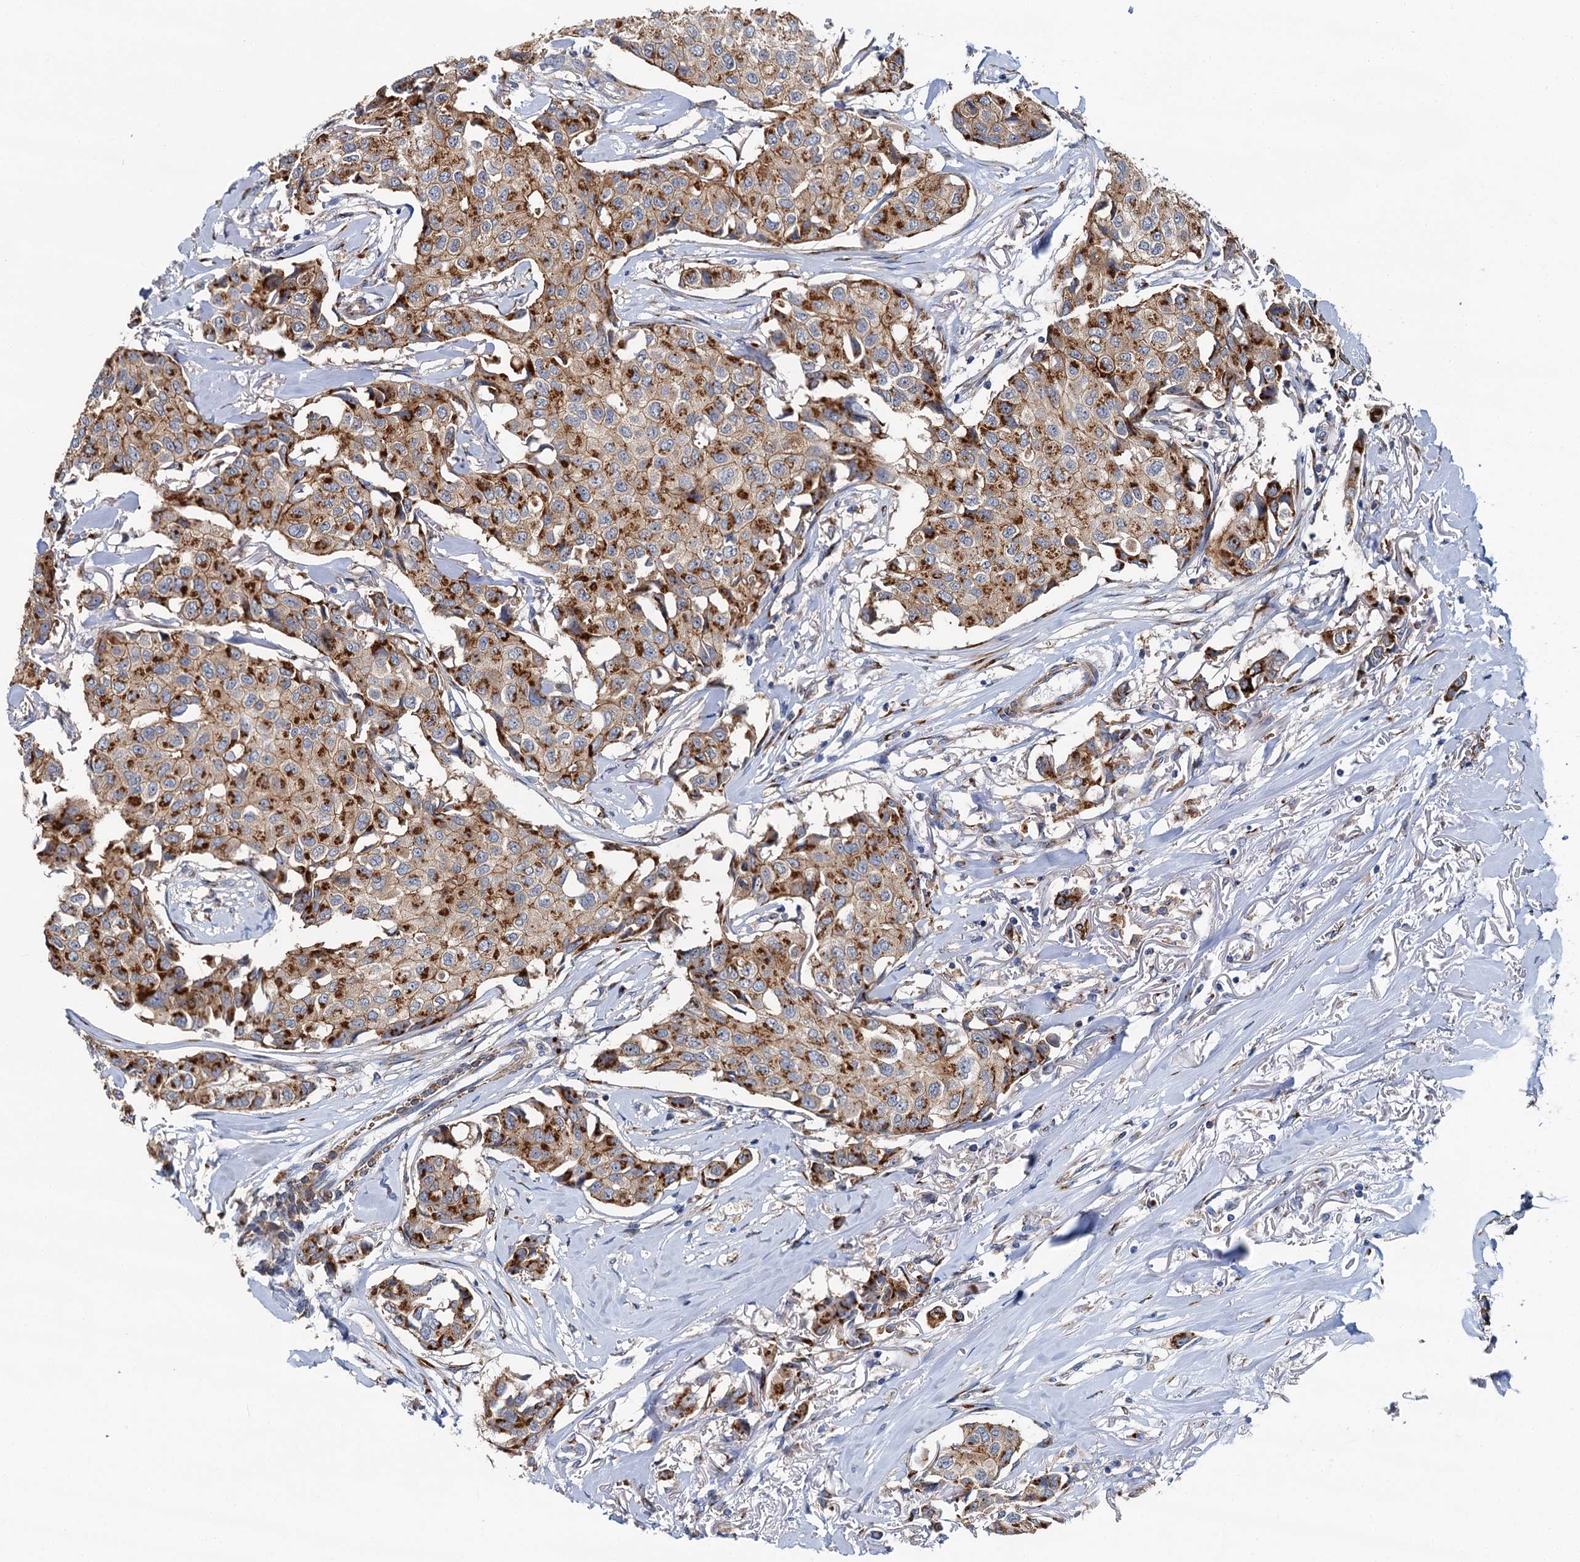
{"staining": {"intensity": "strong", "quantity": ">75%", "location": "cytoplasmic/membranous"}, "tissue": "breast cancer", "cell_type": "Tumor cells", "image_type": "cancer", "snomed": [{"axis": "morphology", "description": "Duct carcinoma"}, {"axis": "topography", "description": "Breast"}], "caption": "Tumor cells reveal strong cytoplasmic/membranous positivity in about >75% of cells in breast cancer (invasive ductal carcinoma).", "gene": "BET1L", "patient": {"sex": "female", "age": 80}}